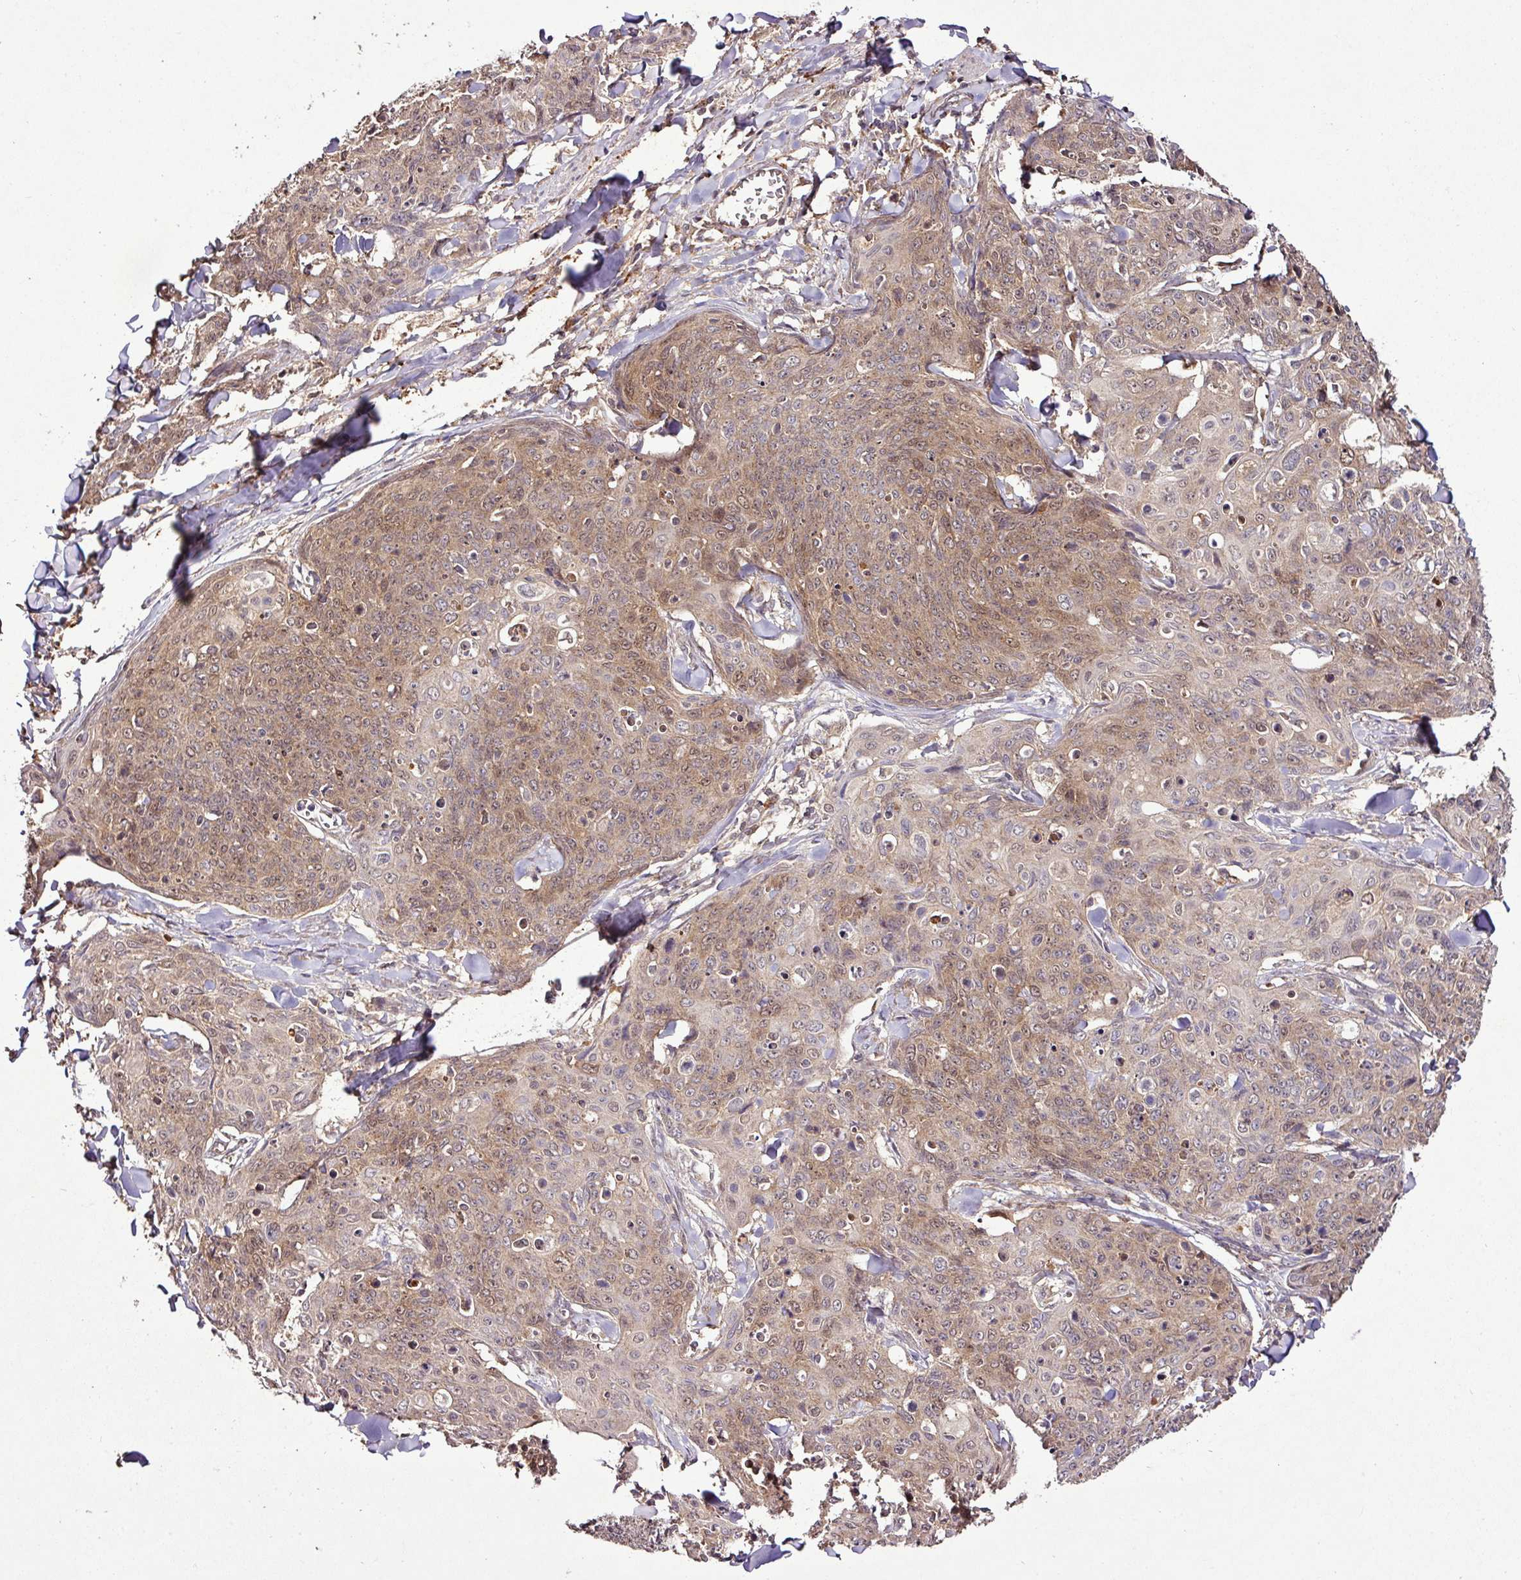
{"staining": {"intensity": "moderate", "quantity": ">75%", "location": "cytoplasmic/membranous,nuclear"}, "tissue": "skin cancer", "cell_type": "Tumor cells", "image_type": "cancer", "snomed": [{"axis": "morphology", "description": "Squamous cell carcinoma, NOS"}, {"axis": "topography", "description": "Skin"}, {"axis": "topography", "description": "Vulva"}], "caption": "DAB (3,3'-diaminobenzidine) immunohistochemical staining of skin cancer (squamous cell carcinoma) exhibits moderate cytoplasmic/membranous and nuclear protein staining in about >75% of tumor cells. (IHC, brightfield microscopy, high magnification).", "gene": "FAIM", "patient": {"sex": "female", "age": 85}}